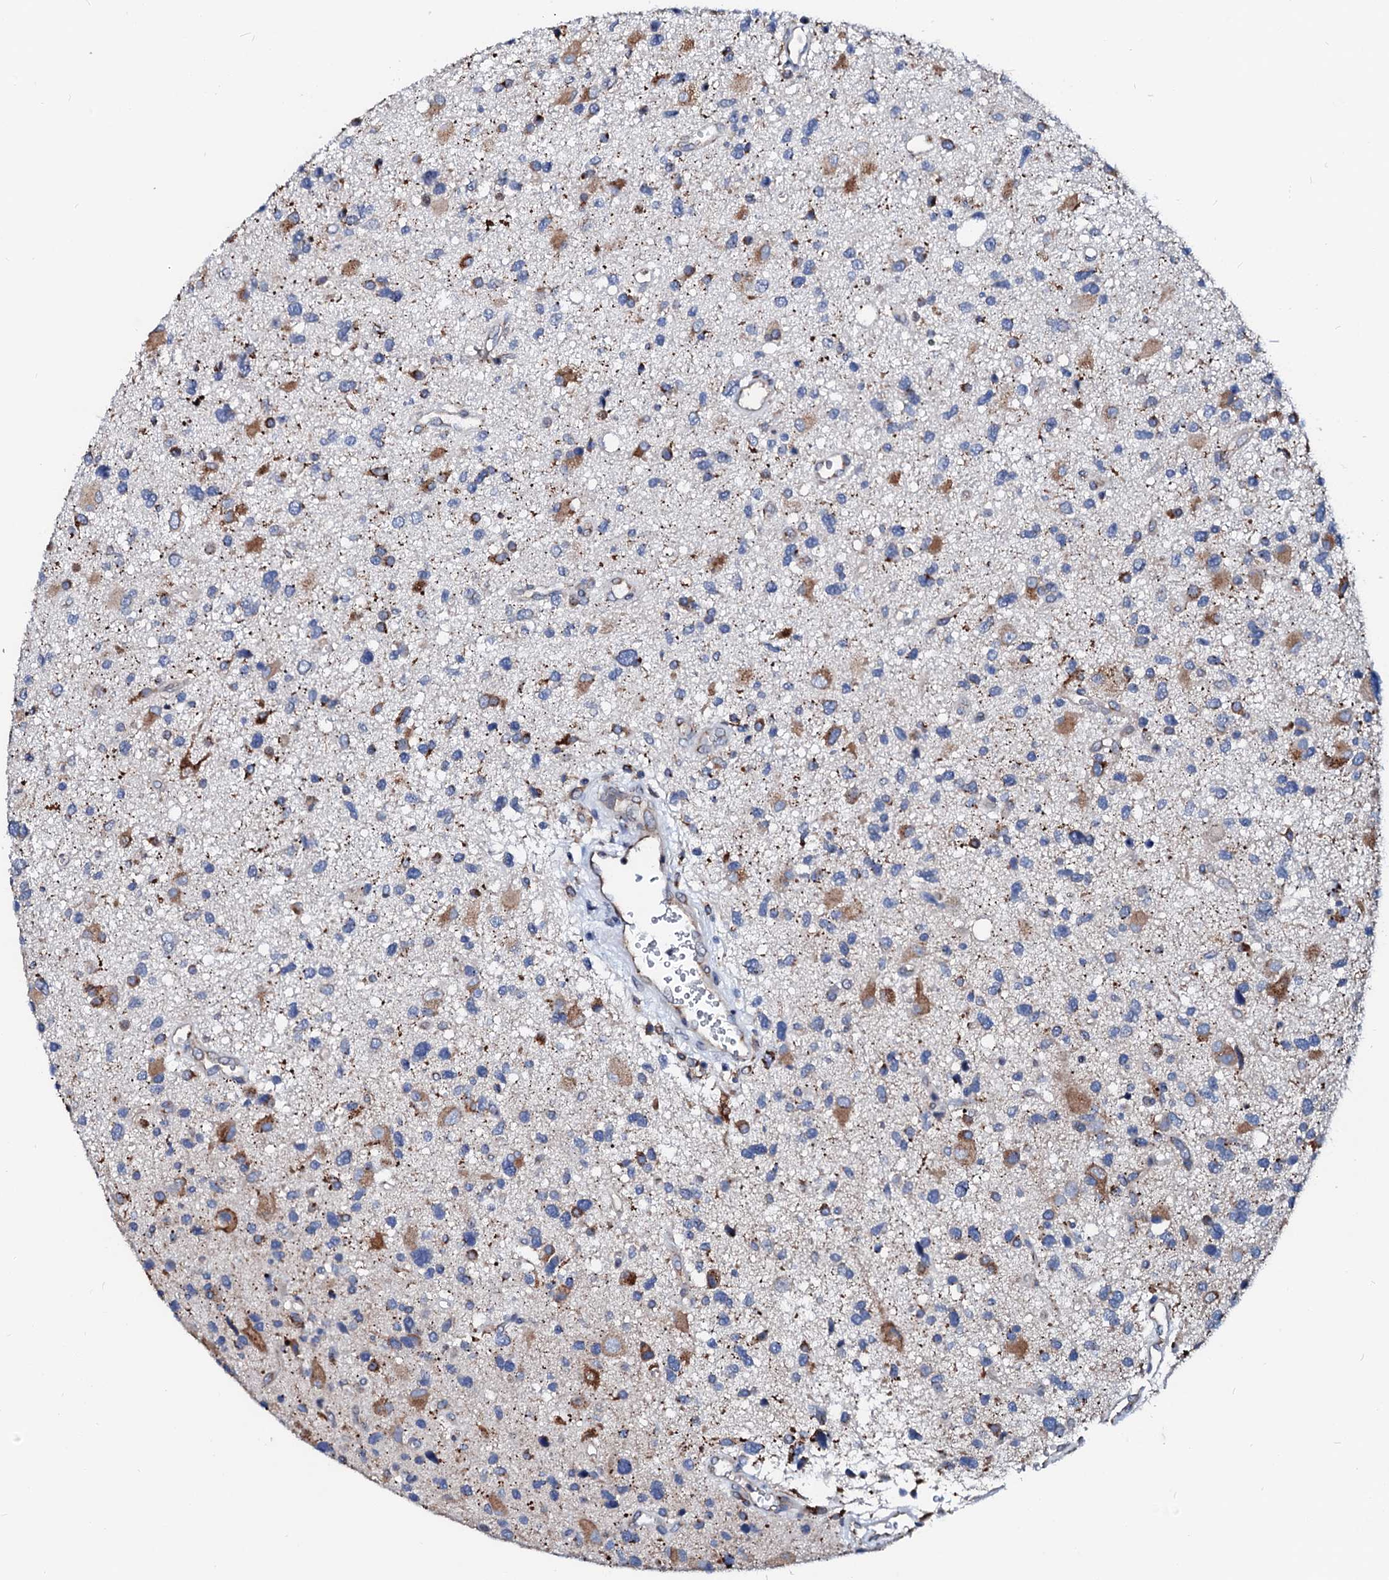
{"staining": {"intensity": "moderate", "quantity": "25%-75%", "location": "cytoplasmic/membranous"}, "tissue": "glioma", "cell_type": "Tumor cells", "image_type": "cancer", "snomed": [{"axis": "morphology", "description": "Glioma, malignant, High grade"}, {"axis": "topography", "description": "Brain"}], "caption": "Protein staining by IHC displays moderate cytoplasmic/membranous expression in about 25%-75% of tumor cells in malignant high-grade glioma.", "gene": "LMAN1", "patient": {"sex": "male", "age": 33}}